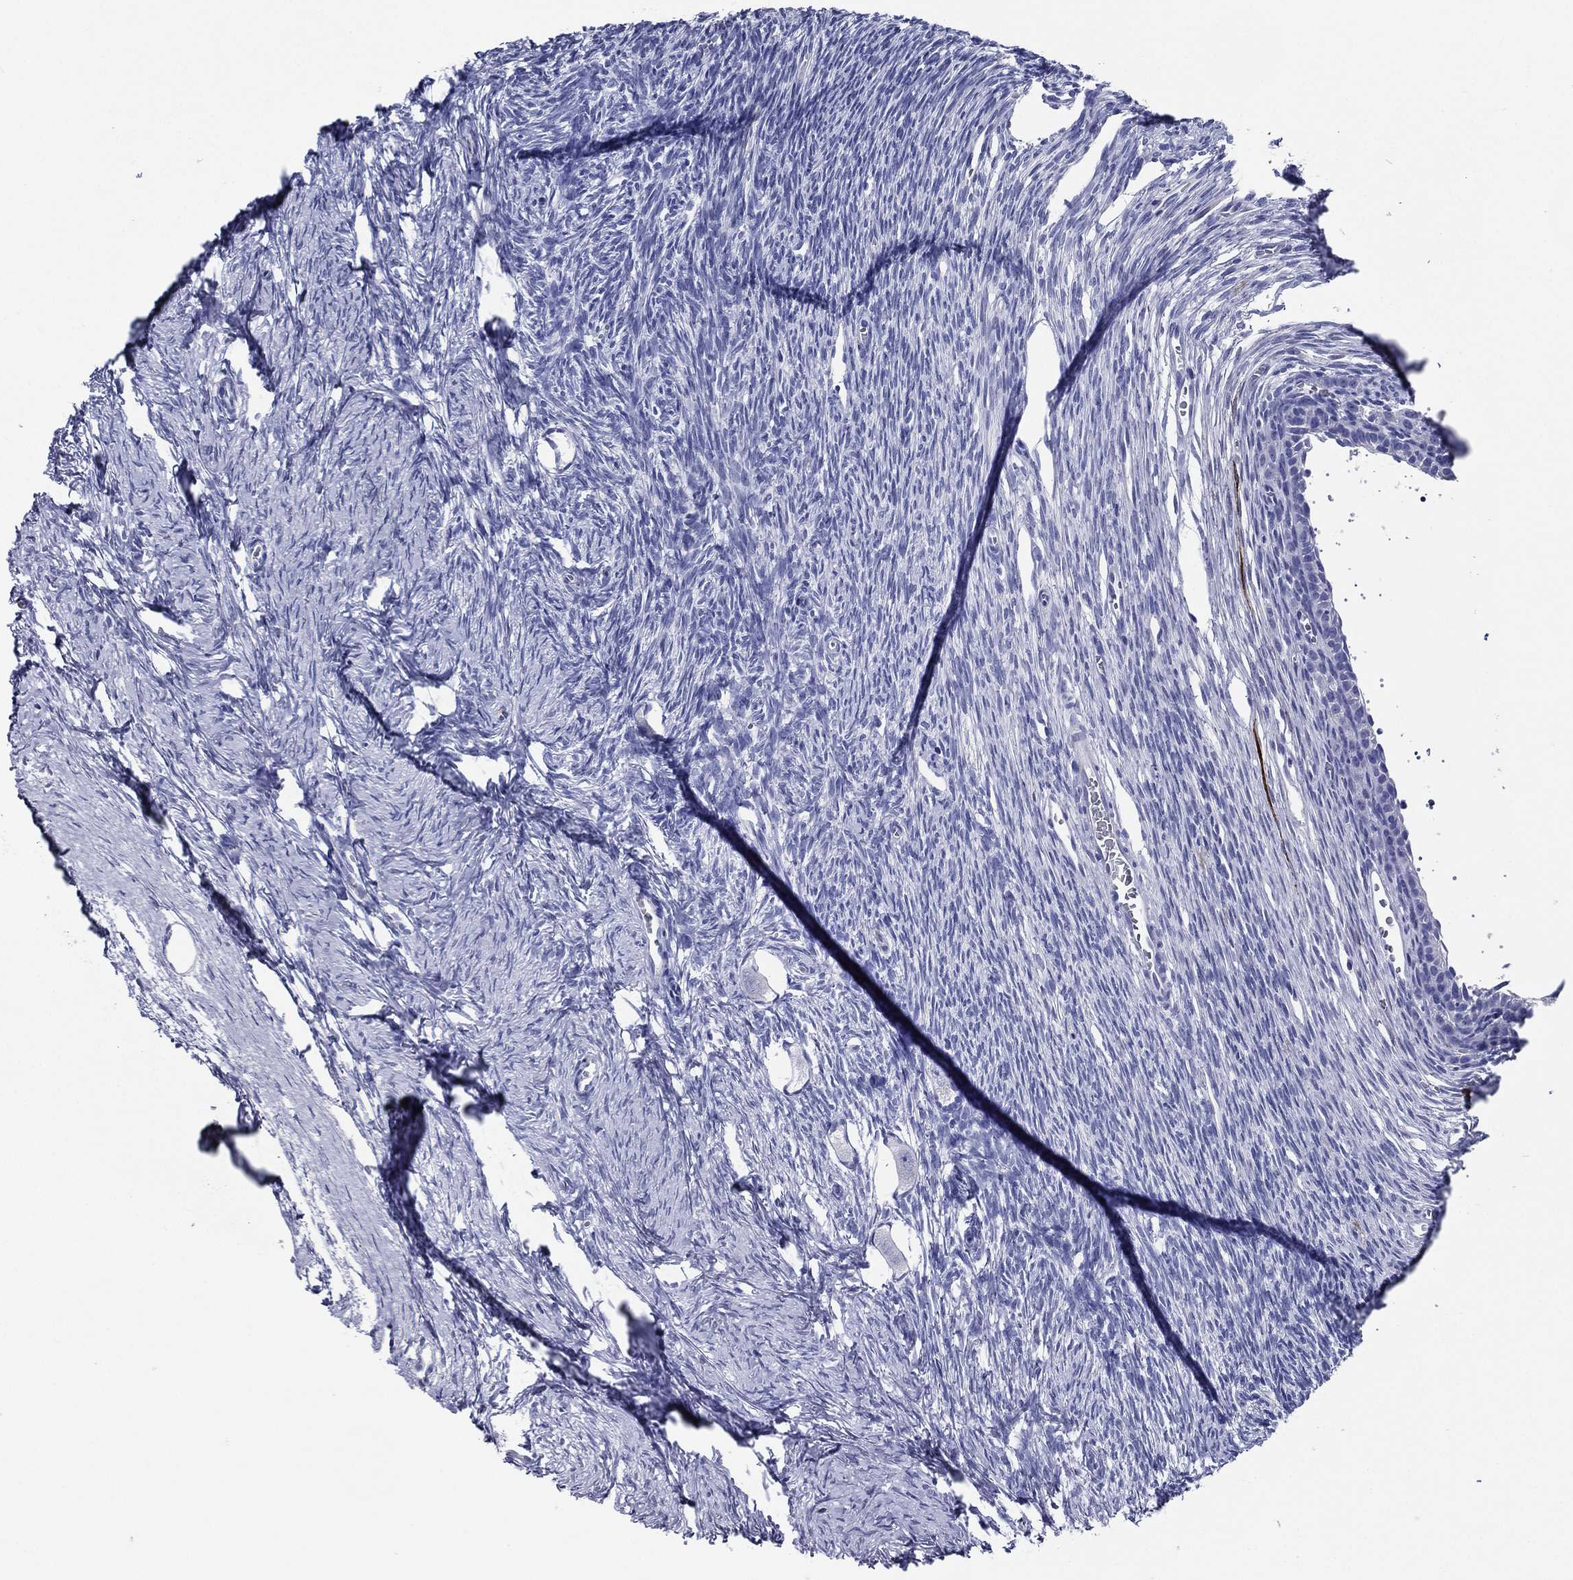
{"staining": {"intensity": "negative", "quantity": "none", "location": "none"}, "tissue": "ovary", "cell_type": "Follicle cells", "image_type": "normal", "snomed": [{"axis": "morphology", "description": "Normal tissue, NOS"}, {"axis": "topography", "description": "Ovary"}], "caption": "A high-resolution photomicrograph shows immunohistochemistry staining of unremarkable ovary, which displays no significant positivity in follicle cells.", "gene": "ACE2", "patient": {"sex": "female", "age": 27}}